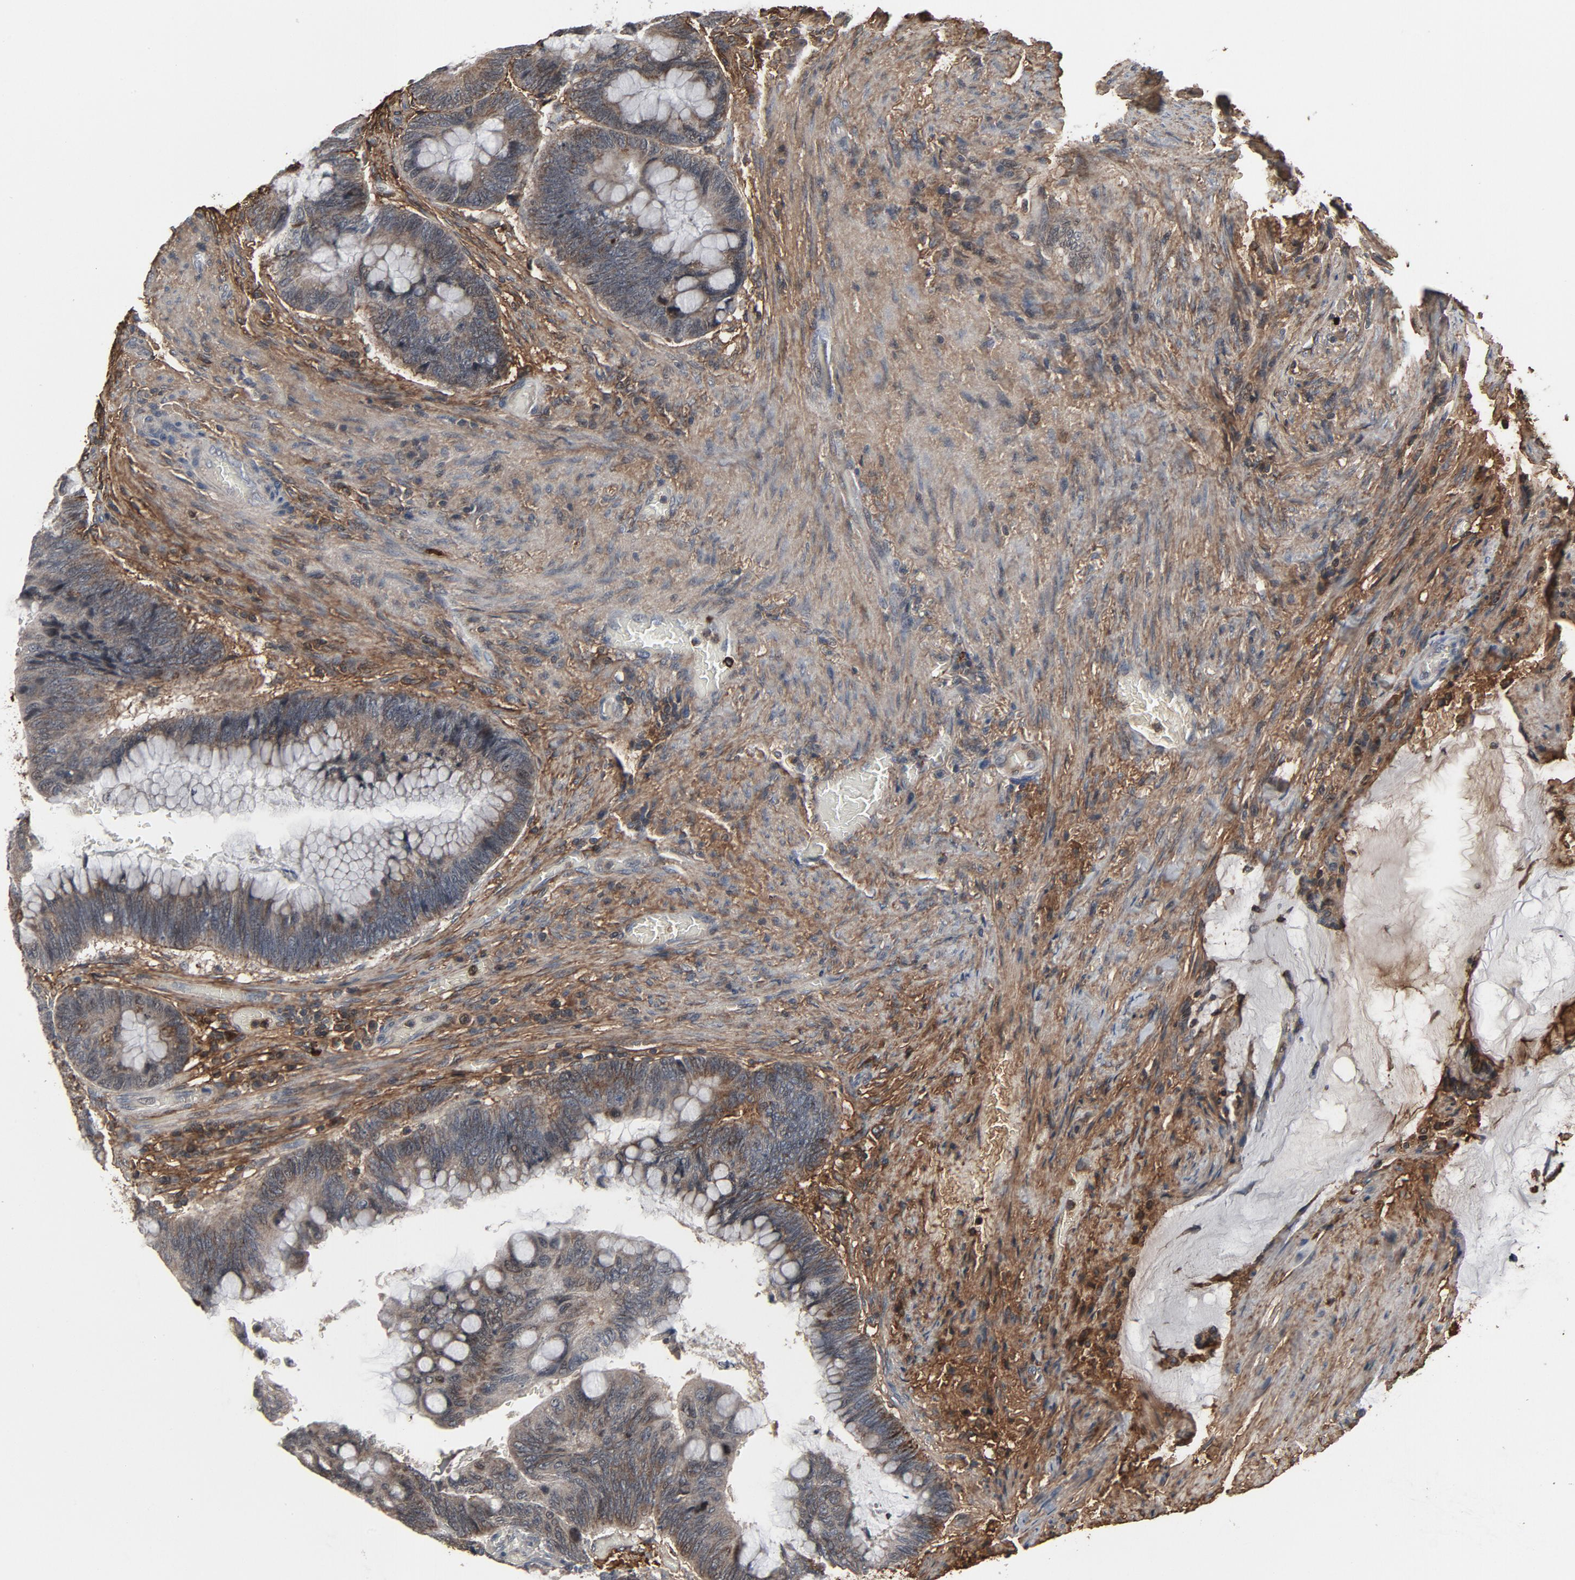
{"staining": {"intensity": "negative", "quantity": "none", "location": "none"}, "tissue": "colorectal cancer", "cell_type": "Tumor cells", "image_type": "cancer", "snomed": [{"axis": "morphology", "description": "Normal tissue, NOS"}, {"axis": "morphology", "description": "Adenocarcinoma, NOS"}, {"axis": "topography", "description": "Rectum"}], "caption": "Human colorectal cancer stained for a protein using immunohistochemistry demonstrates no expression in tumor cells.", "gene": "PDZD4", "patient": {"sex": "male", "age": 92}}